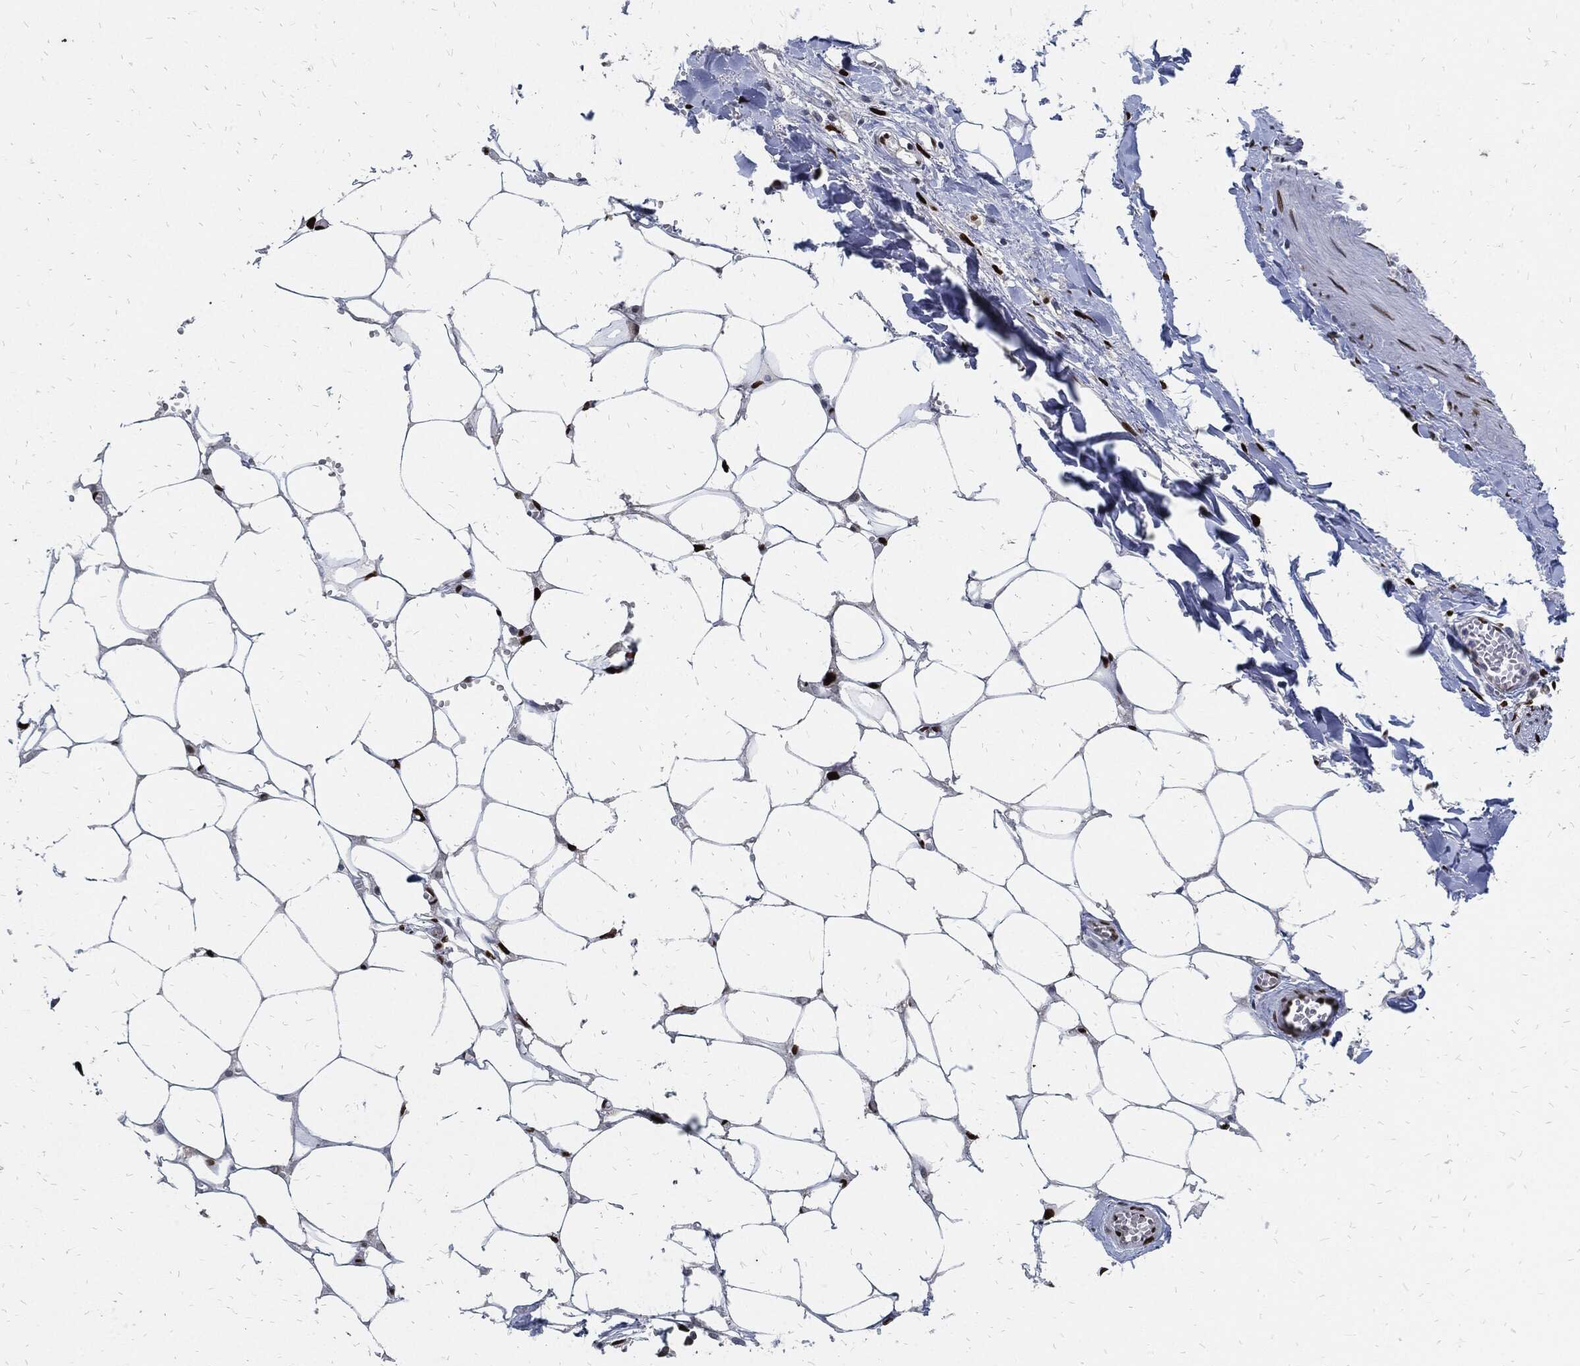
{"staining": {"intensity": "strong", "quantity": "<25%", "location": "nuclear"}, "tissue": "adipose tissue", "cell_type": "Adipocytes", "image_type": "normal", "snomed": [{"axis": "morphology", "description": "Normal tissue, NOS"}, {"axis": "morphology", "description": "Squamous cell carcinoma, NOS"}, {"axis": "topography", "description": "Cartilage tissue"}, {"axis": "topography", "description": "Lung"}], "caption": "Immunohistochemical staining of benign adipose tissue displays strong nuclear protein staining in approximately <25% of adipocytes.", "gene": "JUN", "patient": {"sex": "male", "age": 66}}